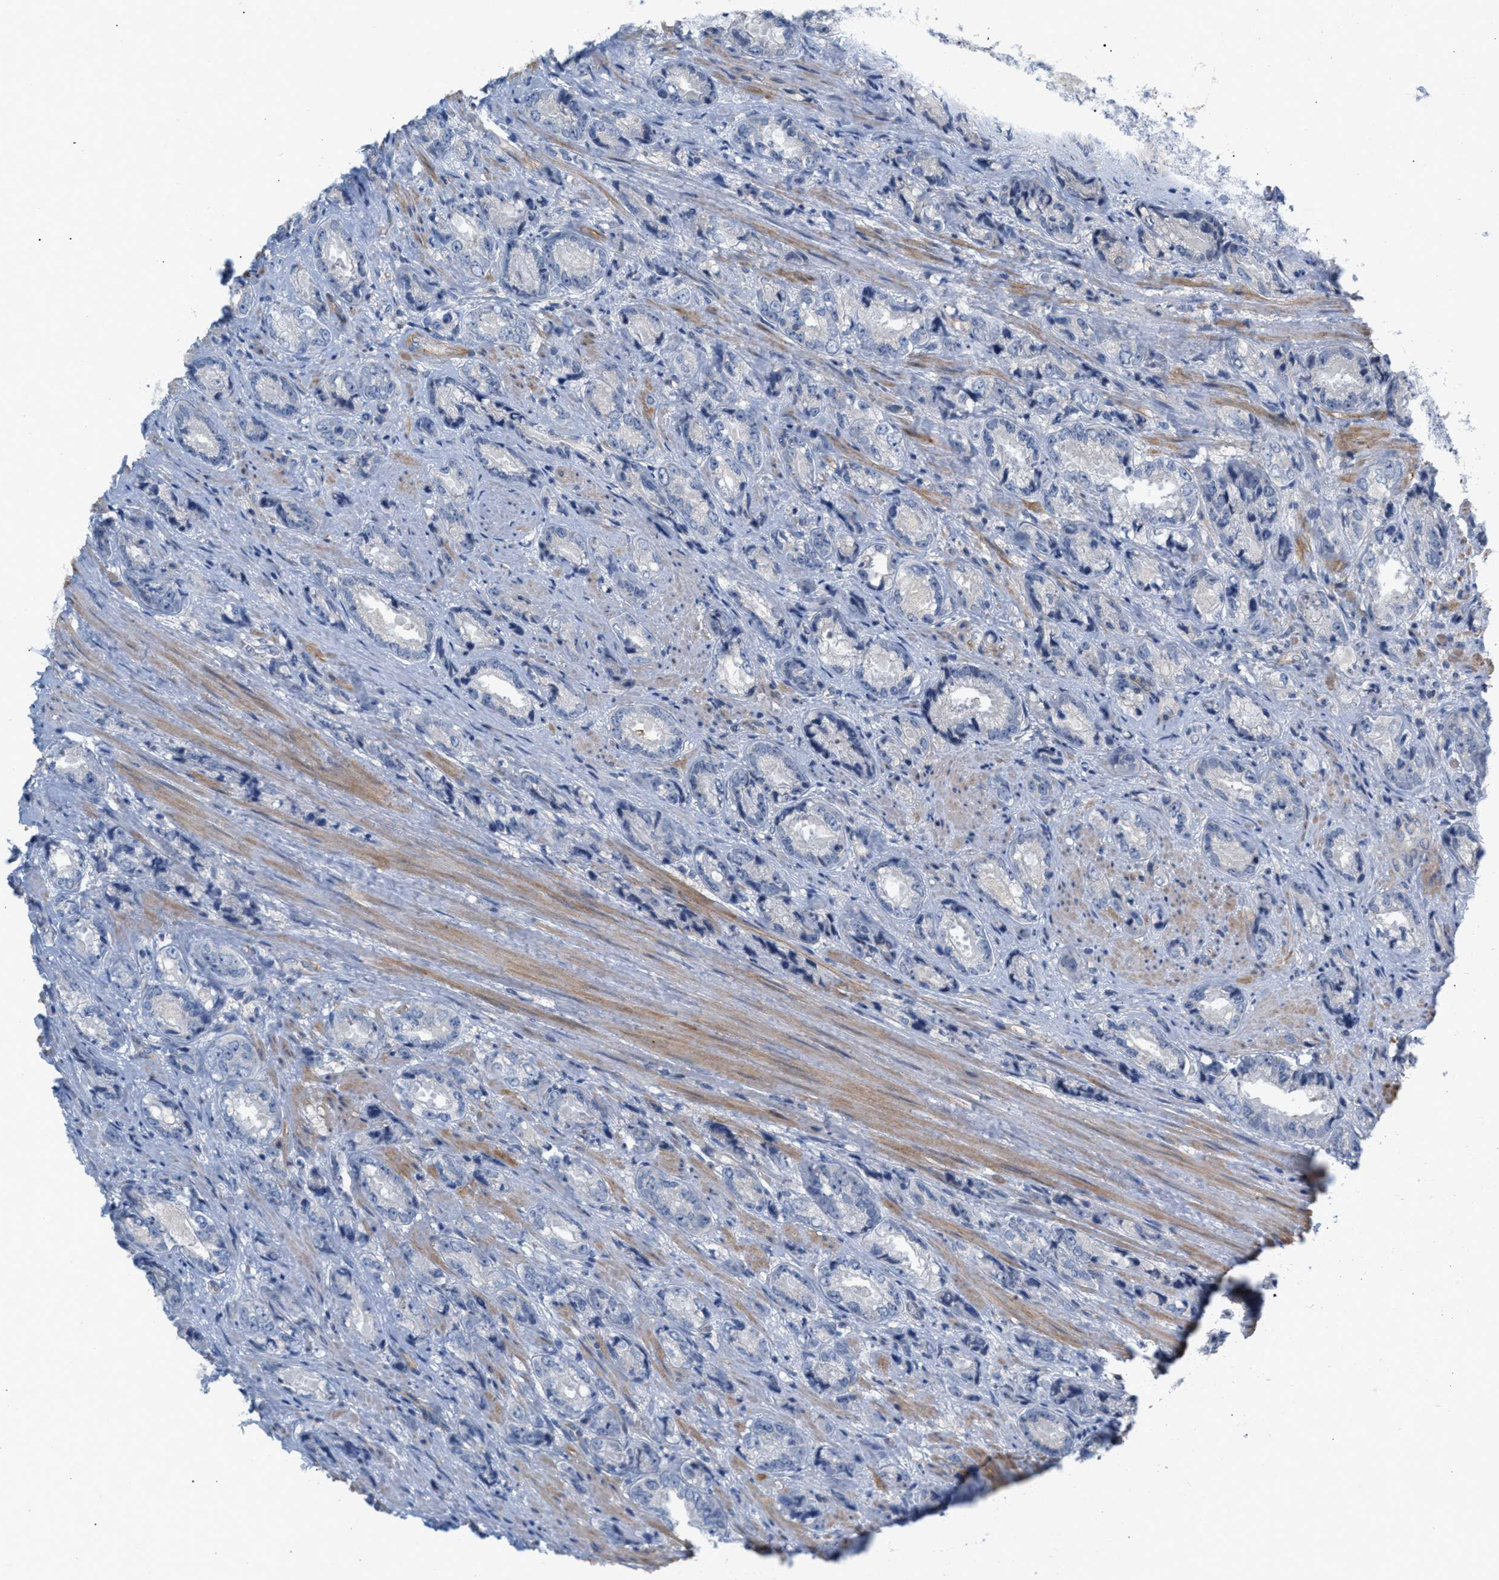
{"staining": {"intensity": "negative", "quantity": "none", "location": "none"}, "tissue": "prostate cancer", "cell_type": "Tumor cells", "image_type": "cancer", "snomed": [{"axis": "morphology", "description": "Adenocarcinoma, High grade"}, {"axis": "topography", "description": "Prostate"}], "caption": "A high-resolution image shows IHC staining of prostate adenocarcinoma (high-grade), which exhibits no significant staining in tumor cells.", "gene": "LRCH1", "patient": {"sex": "male", "age": 61}}